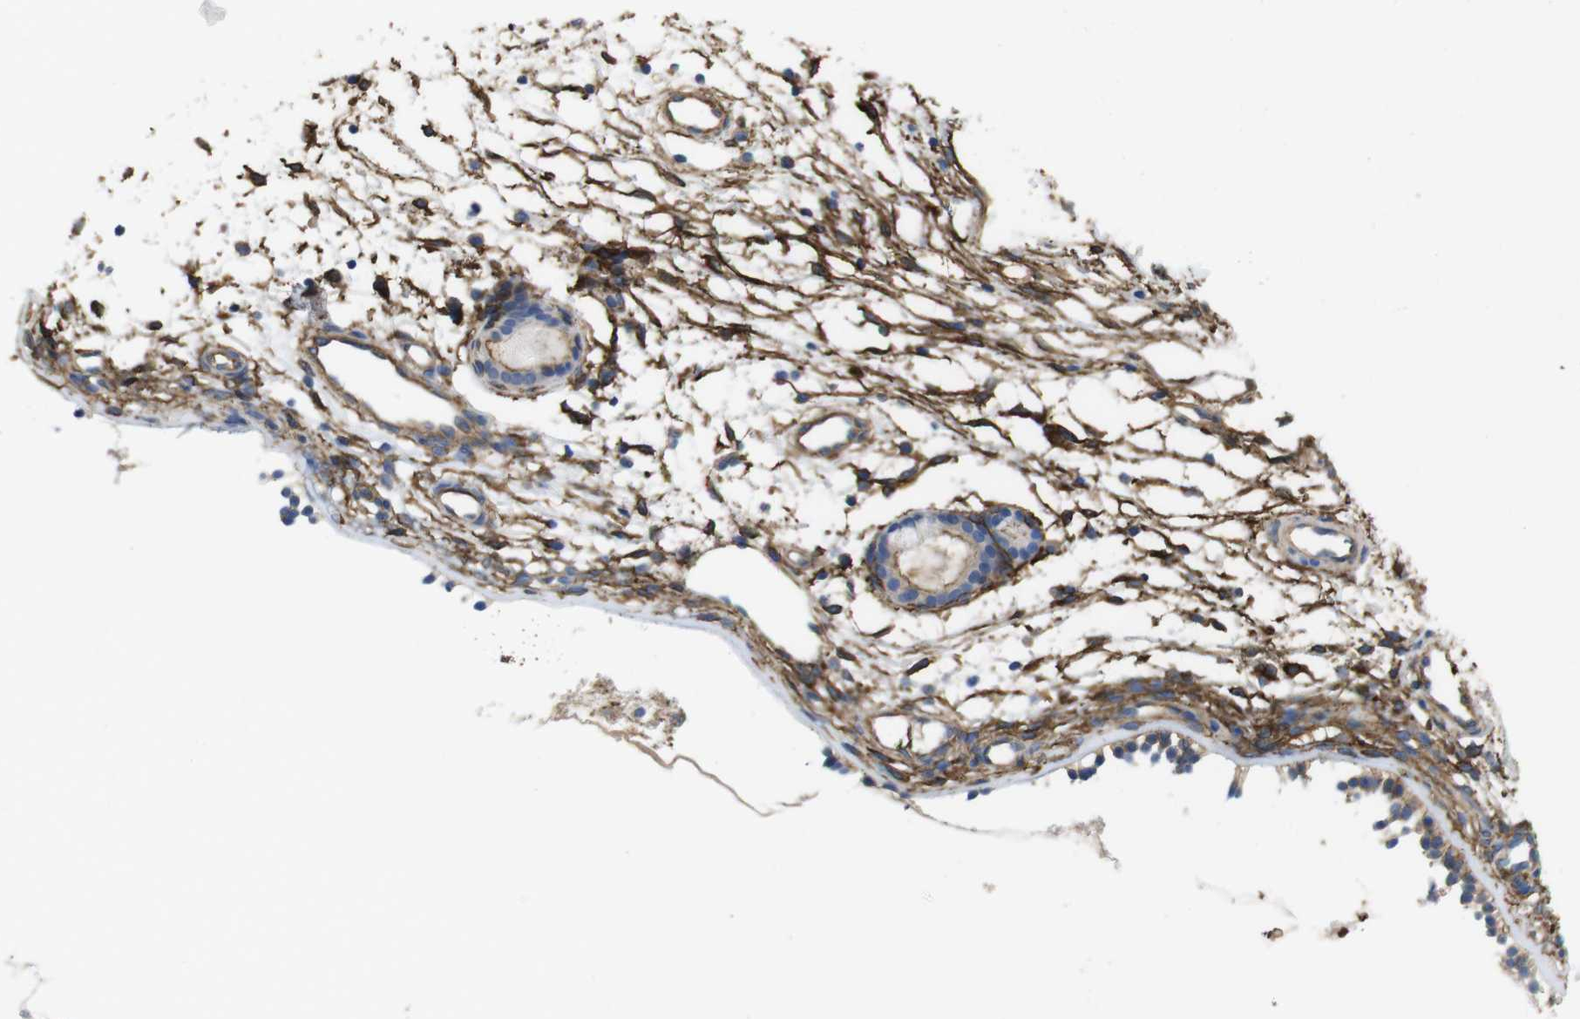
{"staining": {"intensity": "strong", "quantity": "<25%", "location": "cytoplasmic/membranous"}, "tissue": "nasopharynx", "cell_type": "Respiratory epithelial cells", "image_type": "normal", "snomed": [{"axis": "morphology", "description": "Normal tissue, NOS"}, {"axis": "topography", "description": "Nasopharynx"}], "caption": "DAB immunohistochemical staining of unremarkable nasopharynx exhibits strong cytoplasmic/membranous protein staining in approximately <25% of respiratory epithelial cells.", "gene": "CYBRD1", "patient": {"sex": "male", "age": 21}}